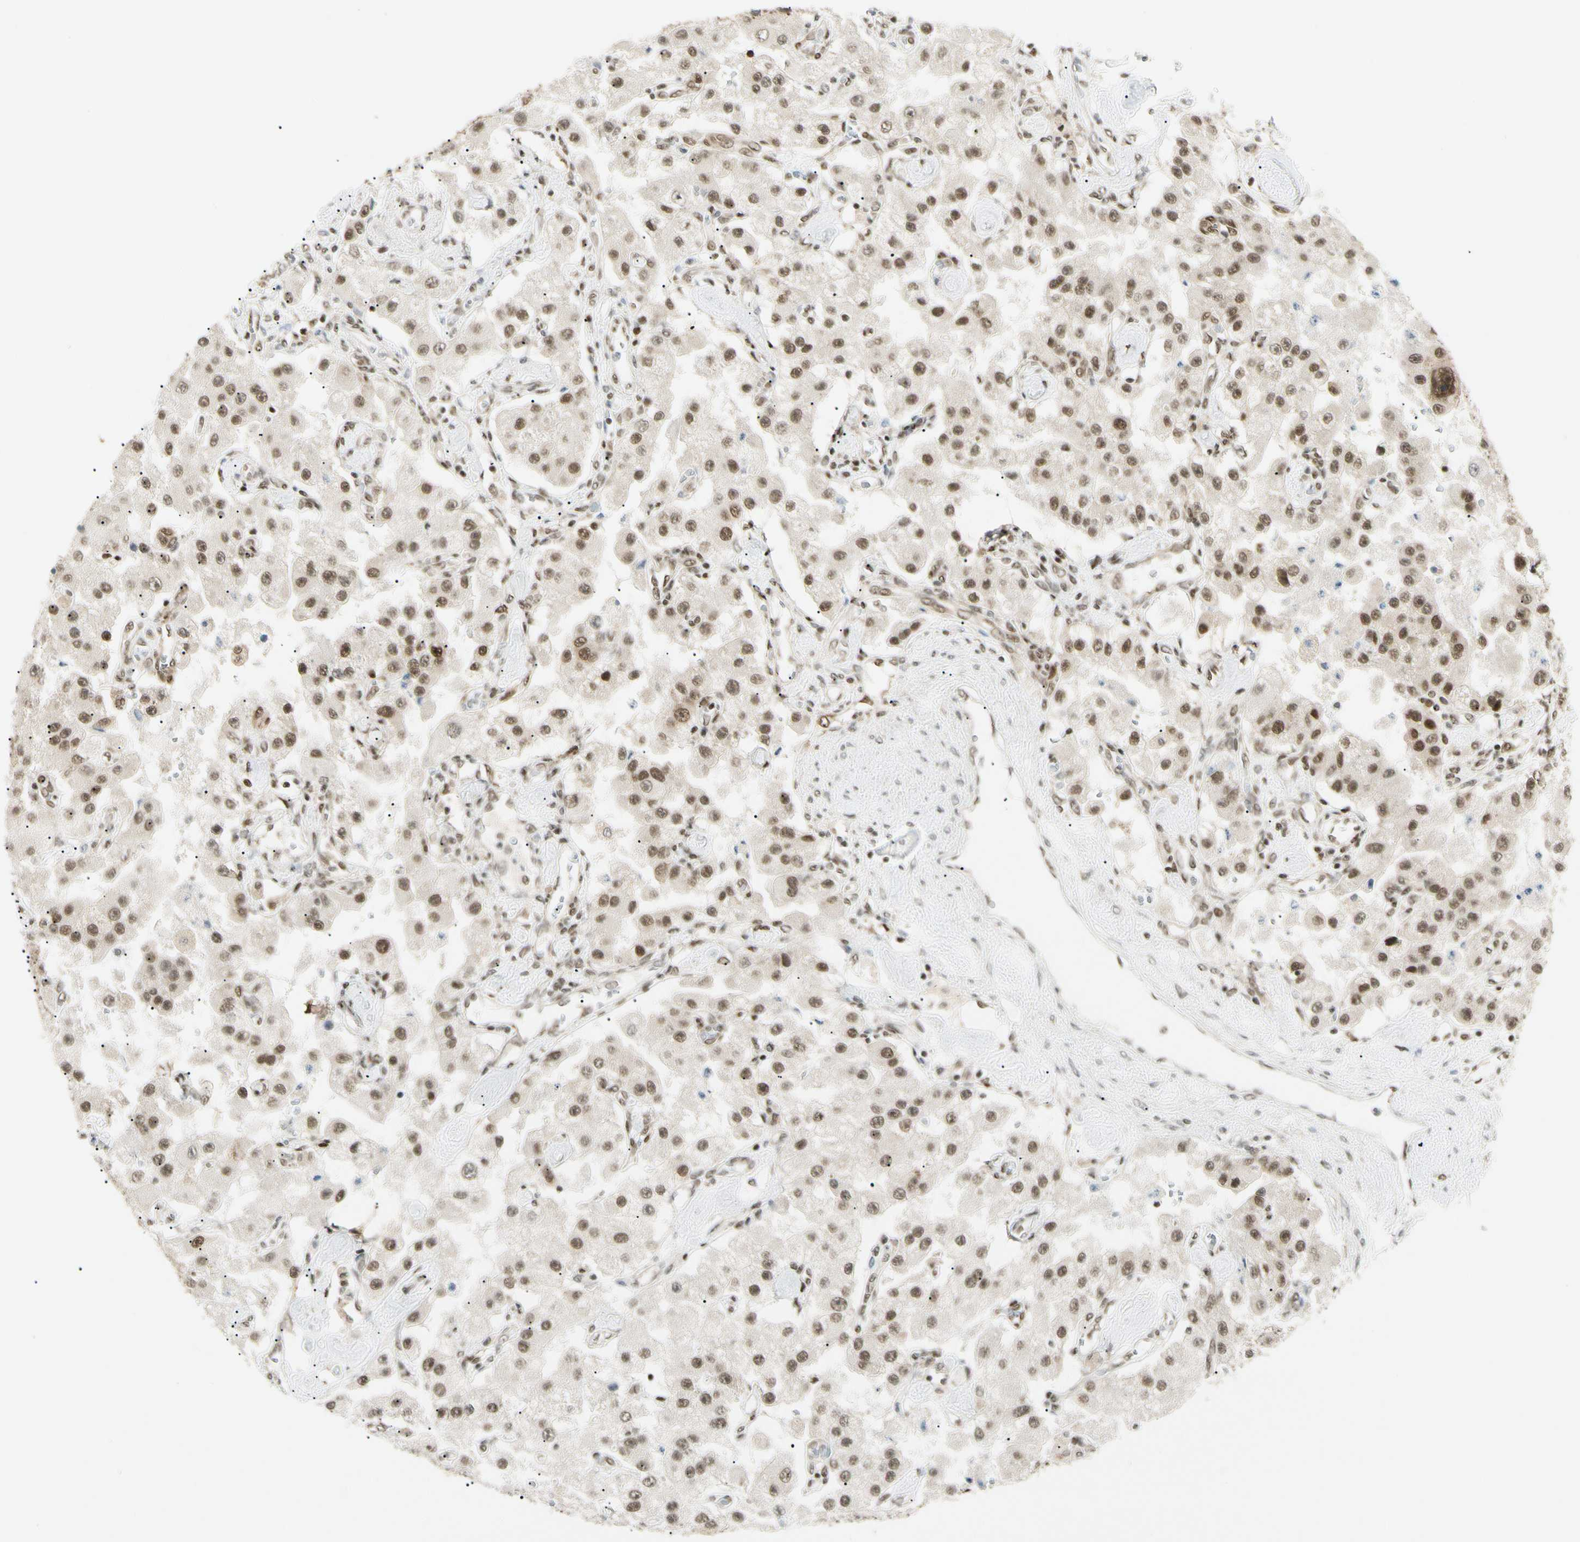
{"staining": {"intensity": "moderate", "quantity": ">75%", "location": "nuclear"}, "tissue": "carcinoid", "cell_type": "Tumor cells", "image_type": "cancer", "snomed": [{"axis": "morphology", "description": "Carcinoid, malignant, NOS"}, {"axis": "topography", "description": "Pancreas"}], "caption": "Immunohistochemical staining of carcinoid displays medium levels of moderate nuclear staining in about >75% of tumor cells.", "gene": "FUS", "patient": {"sex": "male", "age": 41}}